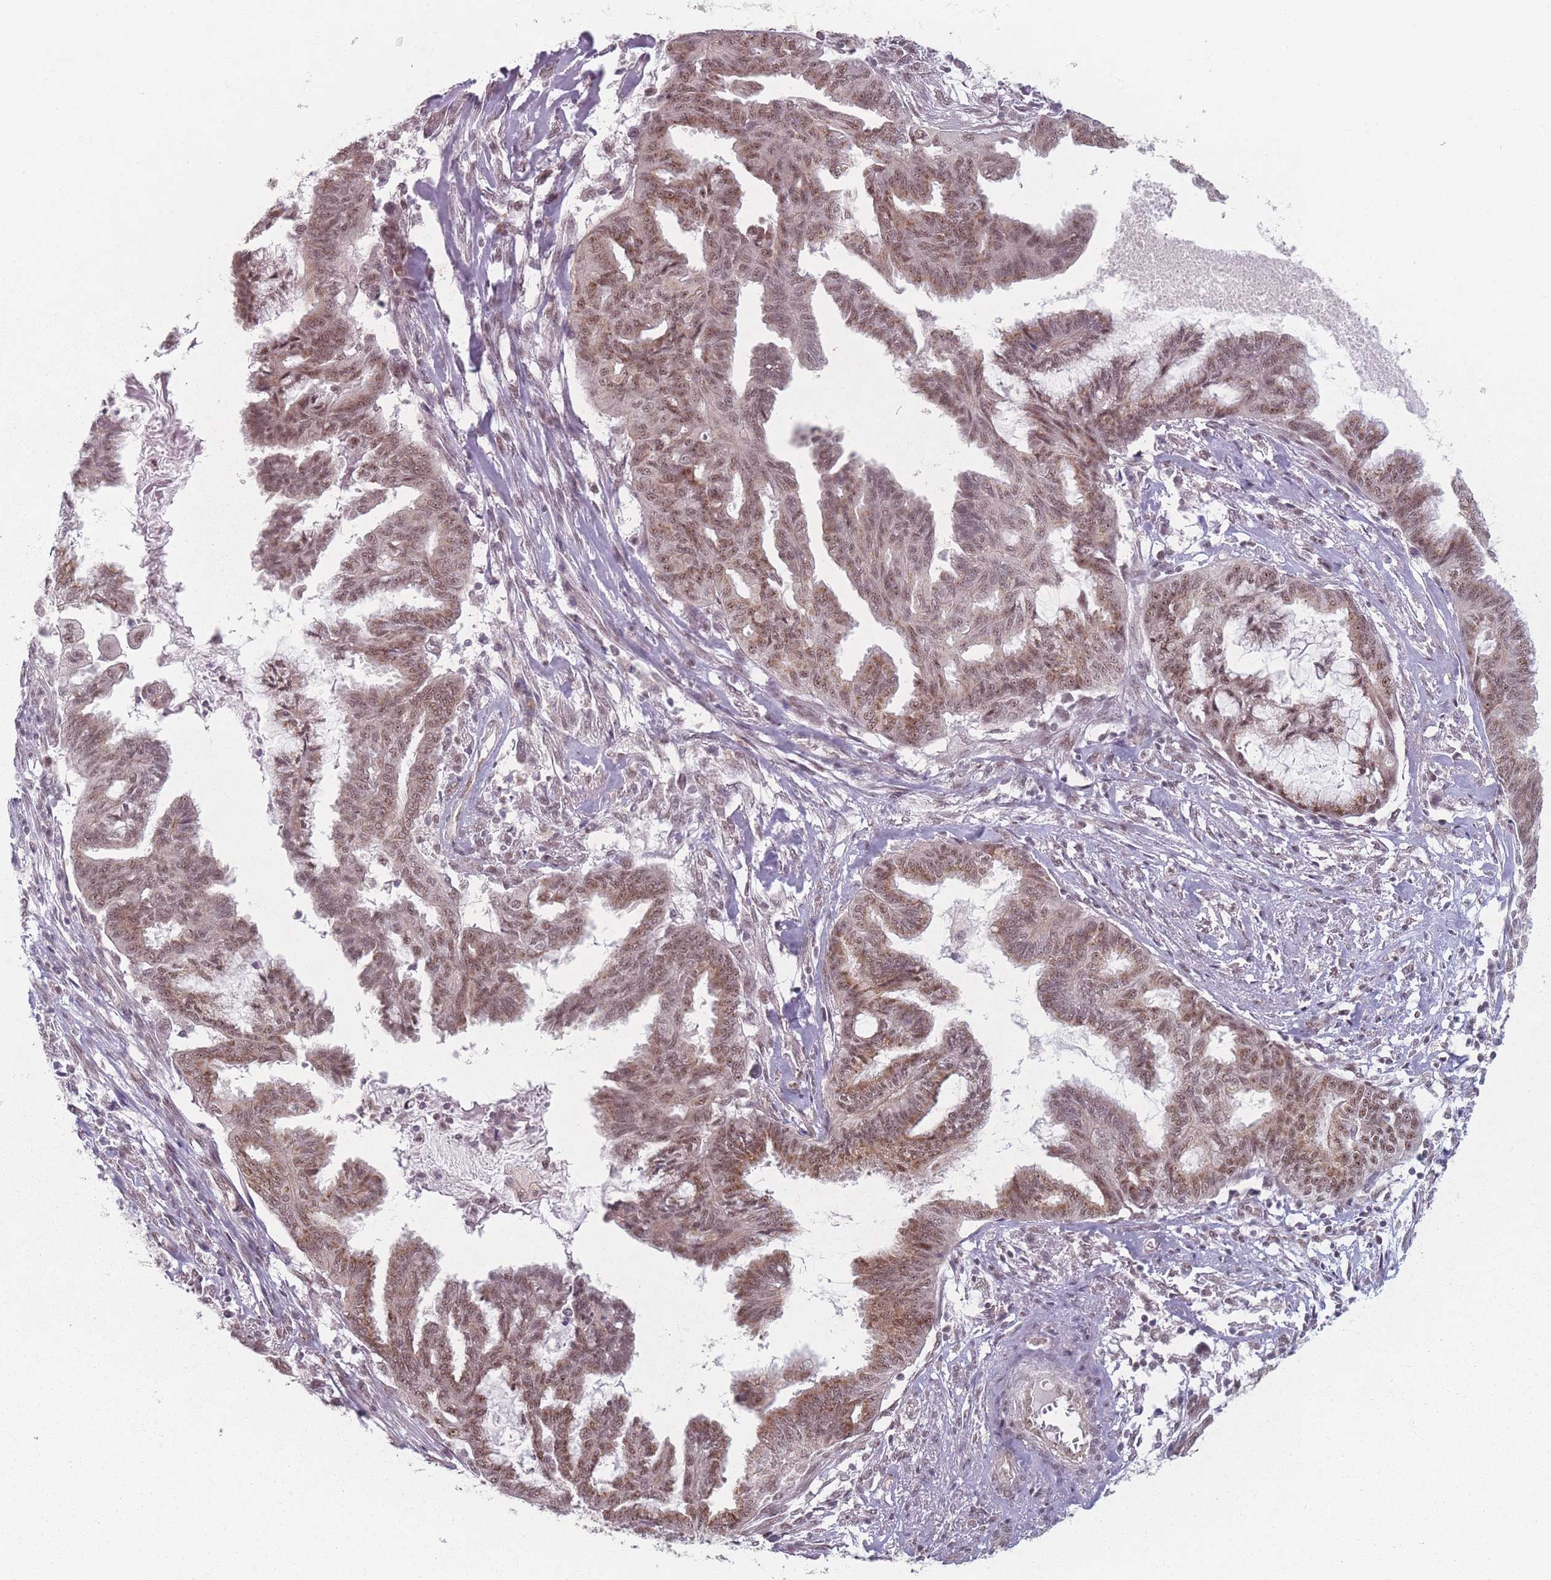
{"staining": {"intensity": "moderate", "quantity": ">75%", "location": "nuclear"}, "tissue": "endometrial cancer", "cell_type": "Tumor cells", "image_type": "cancer", "snomed": [{"axis": "morphology", "description": "Adenocarcinoma, NOS"}, {"axis": "topography", "description": "Endometrium"}], "caption": "An image of human endometrial cancer stained for a protein exhibits moderate nuclear brown staining in tumor cells.", "gene": "ZC3H14", "patient": {"sex": "female", "age": 86}}